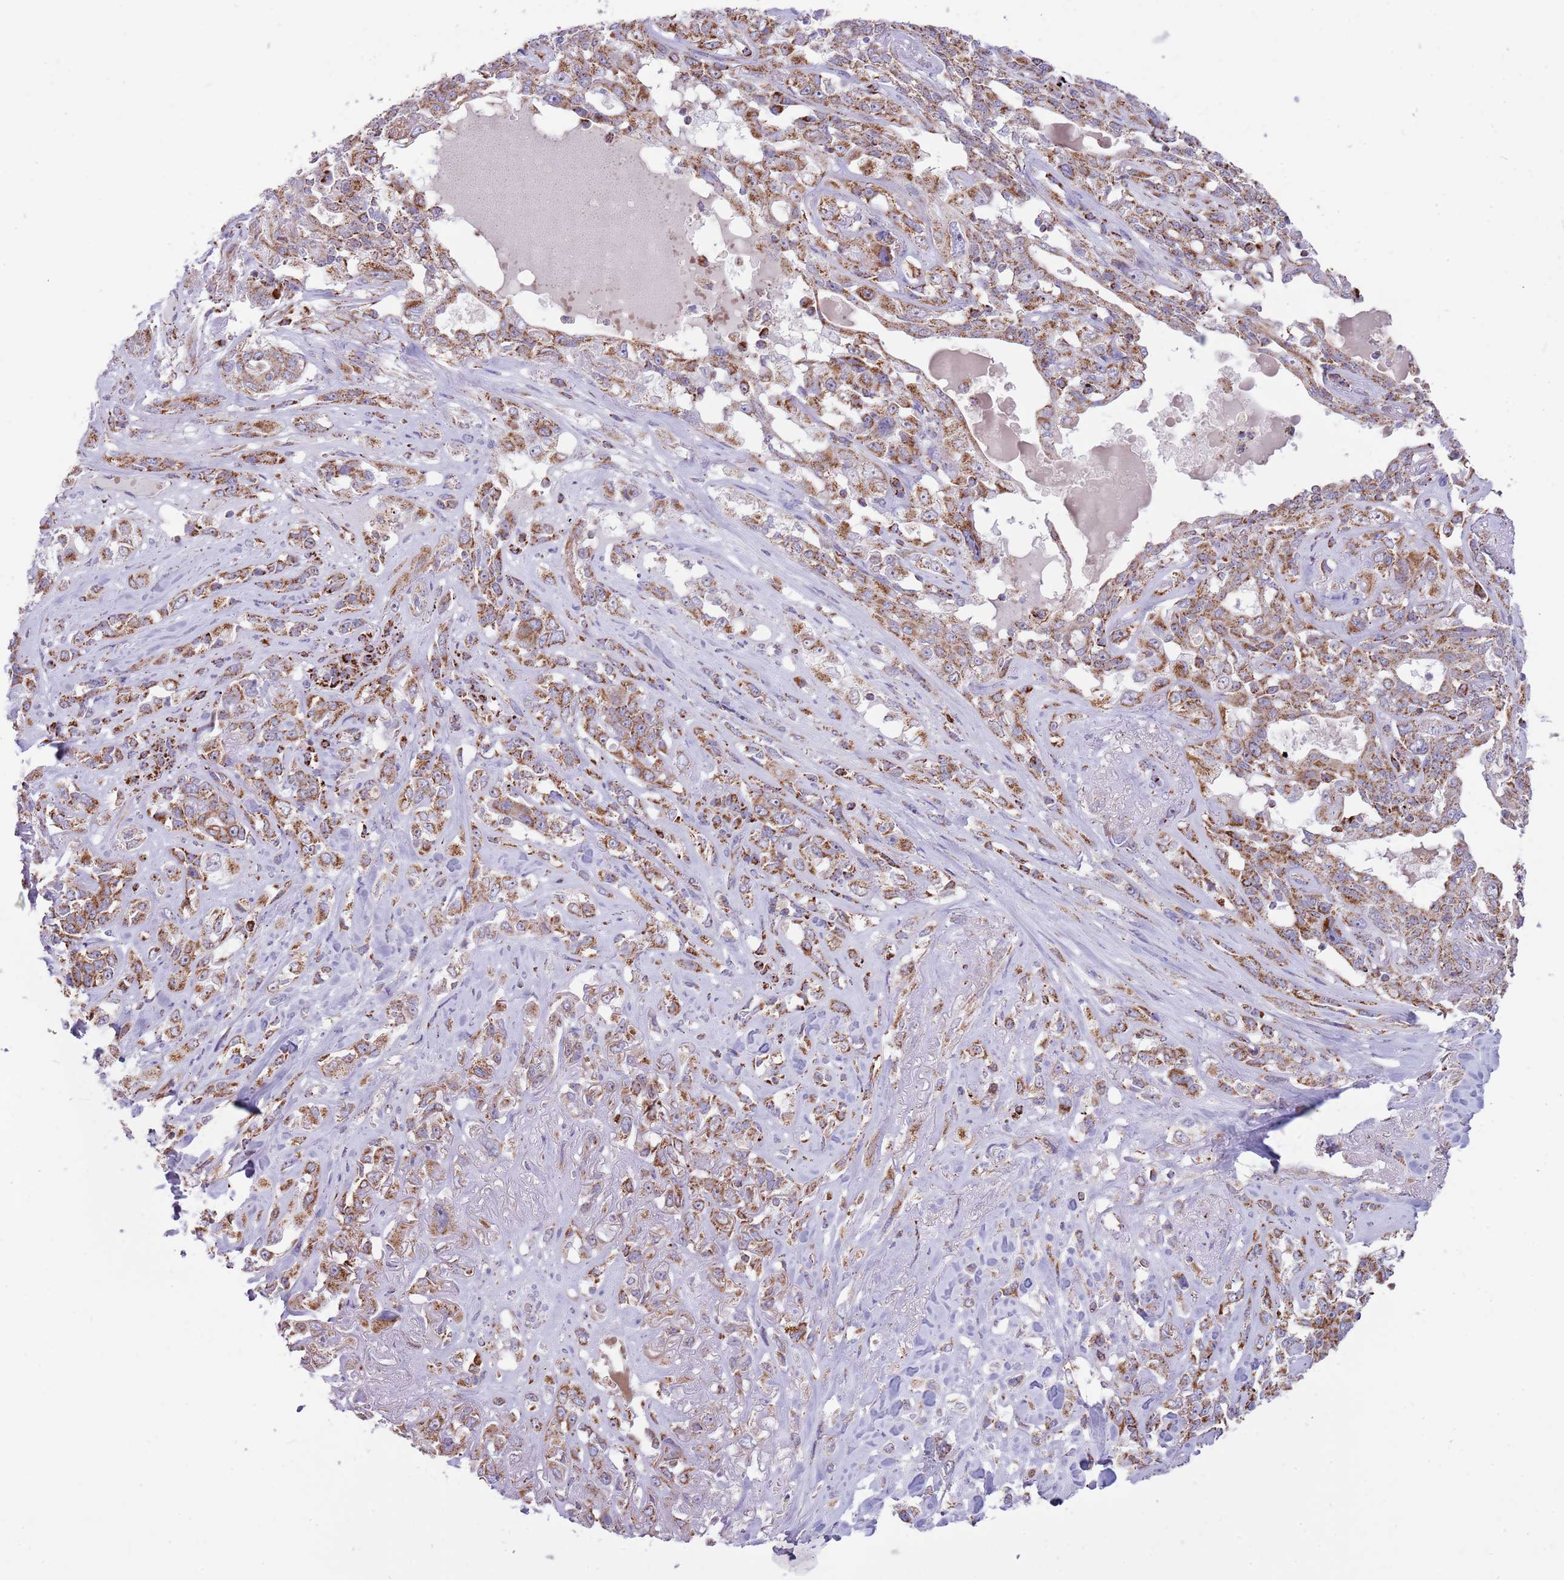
{"staining": {"intensity": "moderate", "quantity": ">75%", "location": "cytoplasmic/membranous"}, "tissue": "lung cancer", "cell_type": "Tumor cells", "image_type": "cancer", "snomed": [{"axis": "morphology", "description": "Squamous cell carcinoma, NOS"}, {"axis": "topography", "description": "Lung"}], "caption": "Approximately >75% of tumor cells in lung cancer (squamous cell carcinoma) exhibit moderate cytoplasmic/membranous protein staining as visualized by brown immunohistochemical staining.", "gene": "LHX6", "patient": {"sex": "female", "age": 70}}